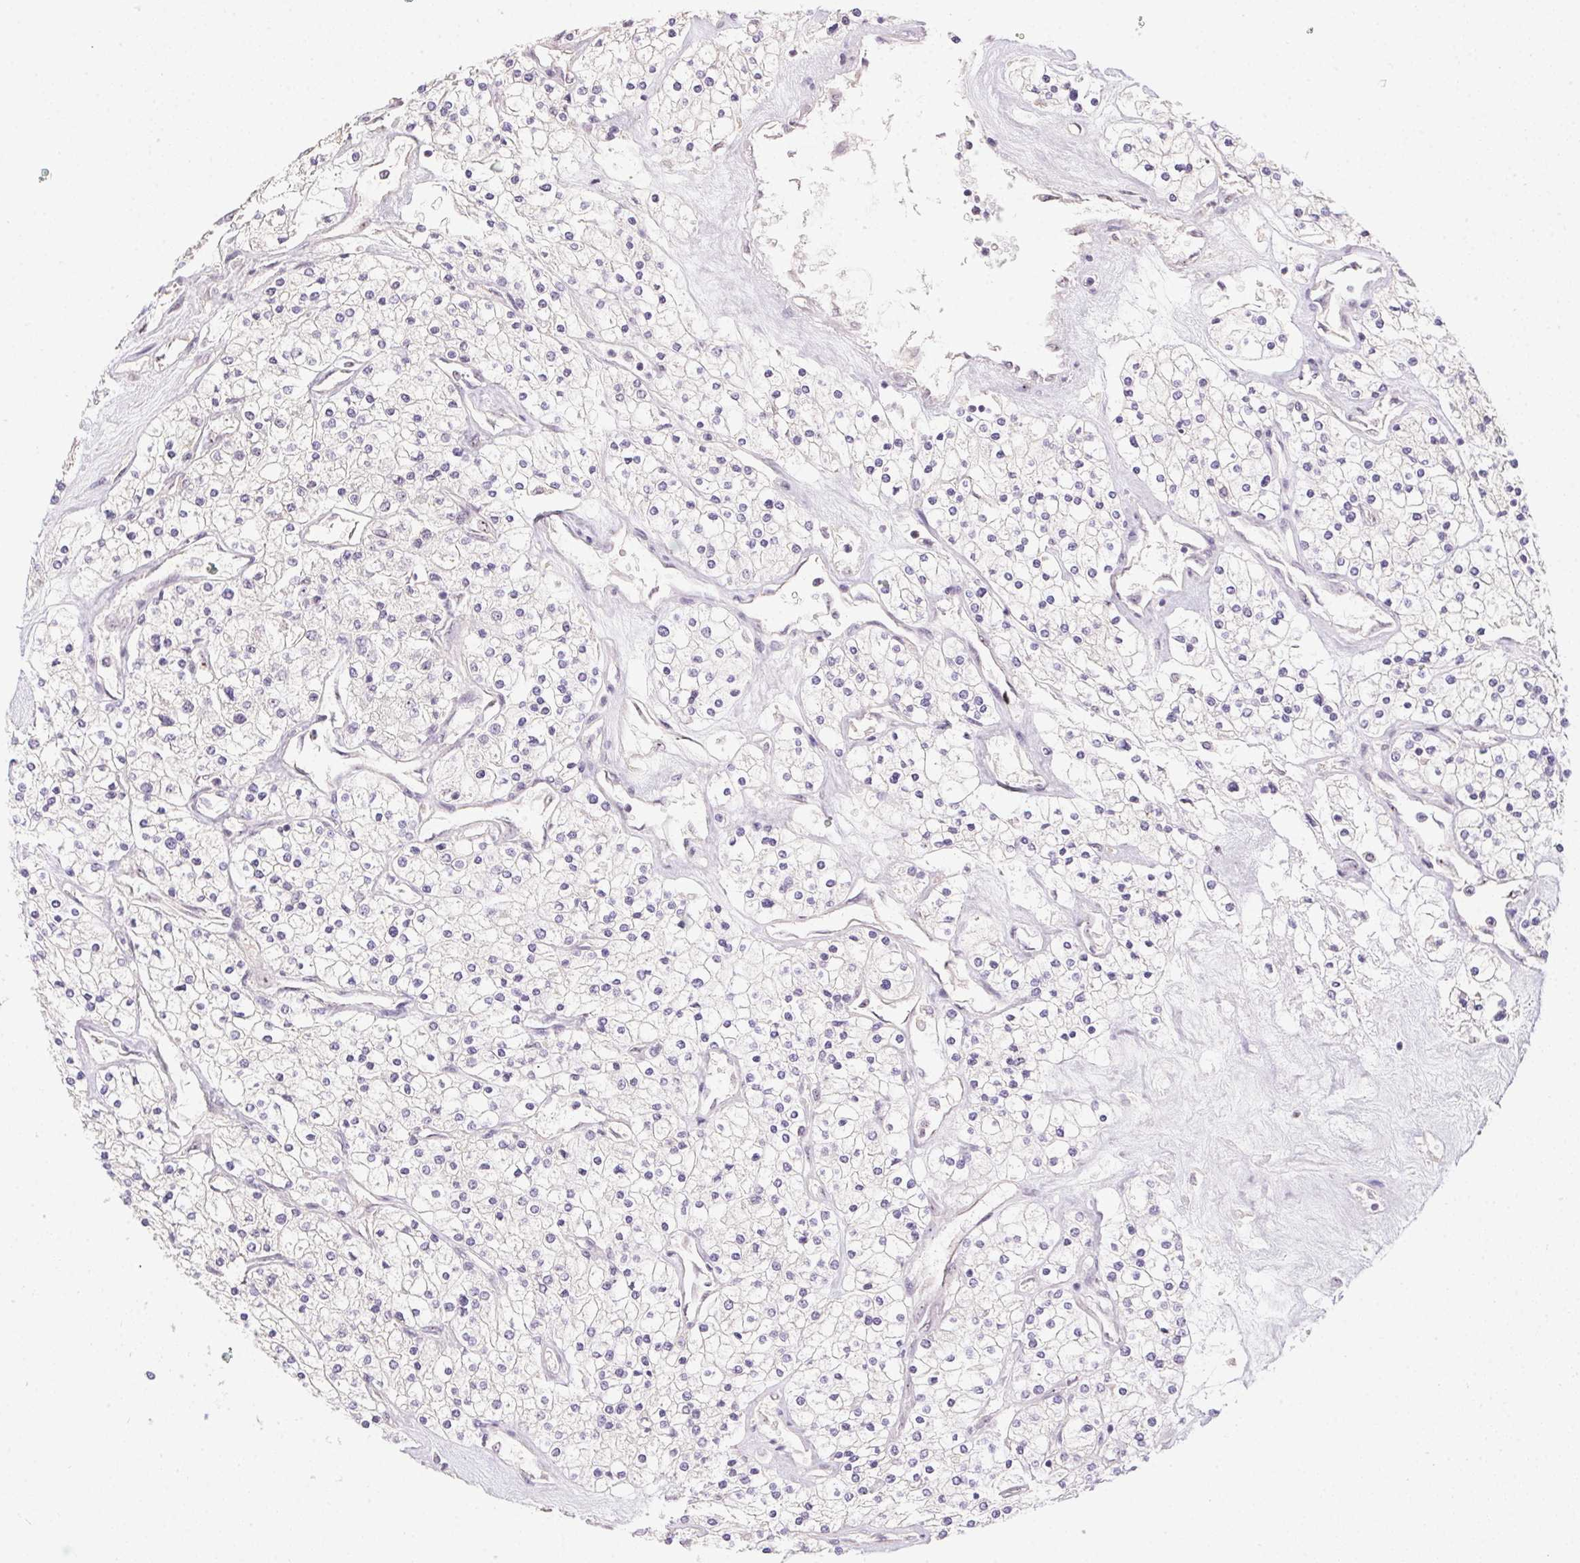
{"staining": {"intensity": "negative", "quantity": "none", "location": "none"}, "tissue": "renal cancer", "cell_type": "Tumor cells", "image_type": "cancer", "snomed": [{"axis": "morphology", "description": "Adenocarcinoma, NOS"}, {"axis": "topography", "description": "Kidney"}], "caption": "Human renal adenocarcinoma stained for a protein using immunohistochemistry (IHC) displays no expression in tumor cells.", "gene": "BATF2", "patient": {"sex": "male", "age": 80}}